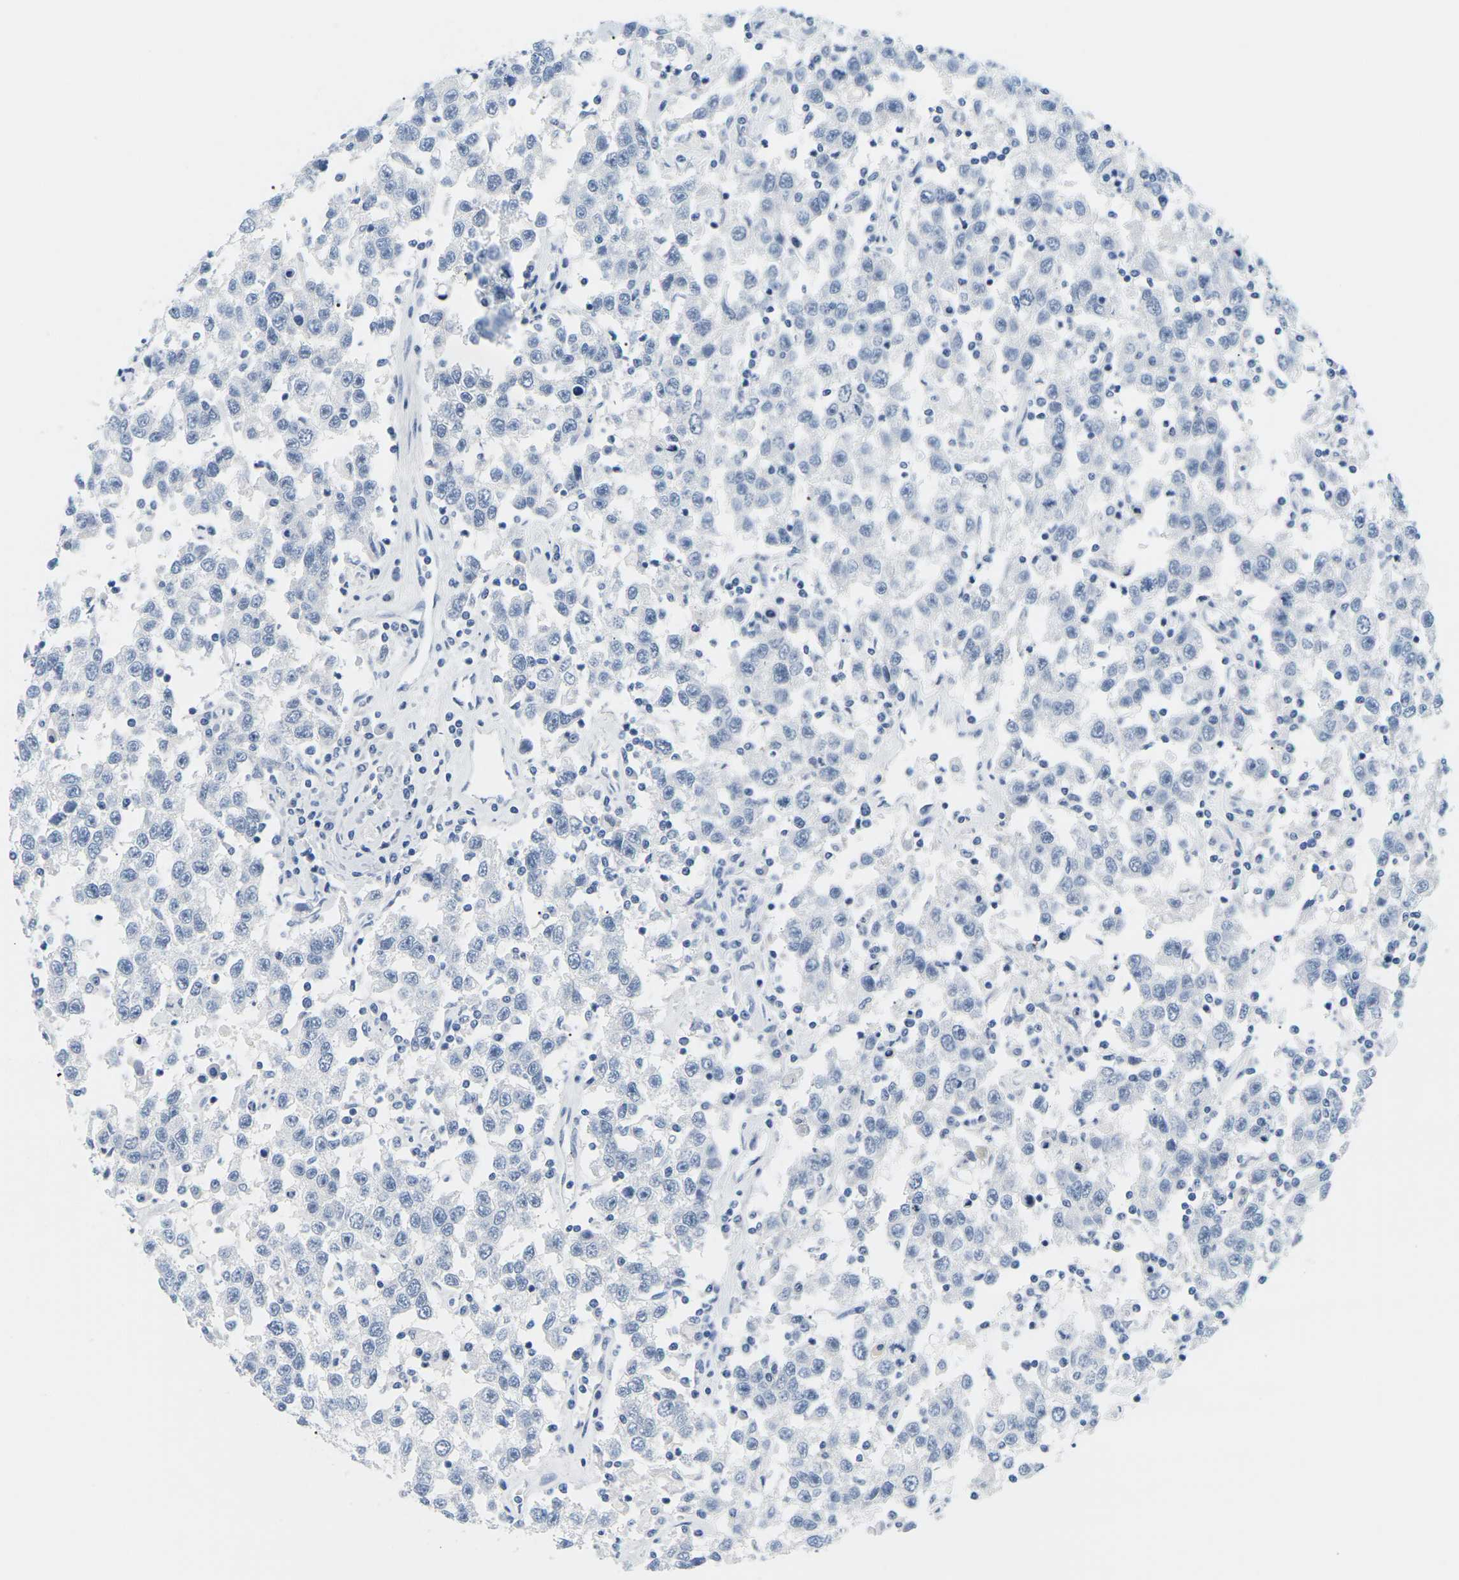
{"staining": {"intensity": "negative", "quantity": "none", "location": "none"}, "tissue": "testis cancer", "cell_type": "Tumor cells", "image_type": "cancer", "snomed": [{"axis": "morphology", "description": "Seminoma, NOS"}, {"axis": "topography", "description": "Testis"}], "caption": "IHC photomicrograph of neoplastic tissue: testis cancer stained with DAB displays no significant protein positivity in tumor cells.", "gene": "APOB", "patient": {"sex": "male", "age": 41}}